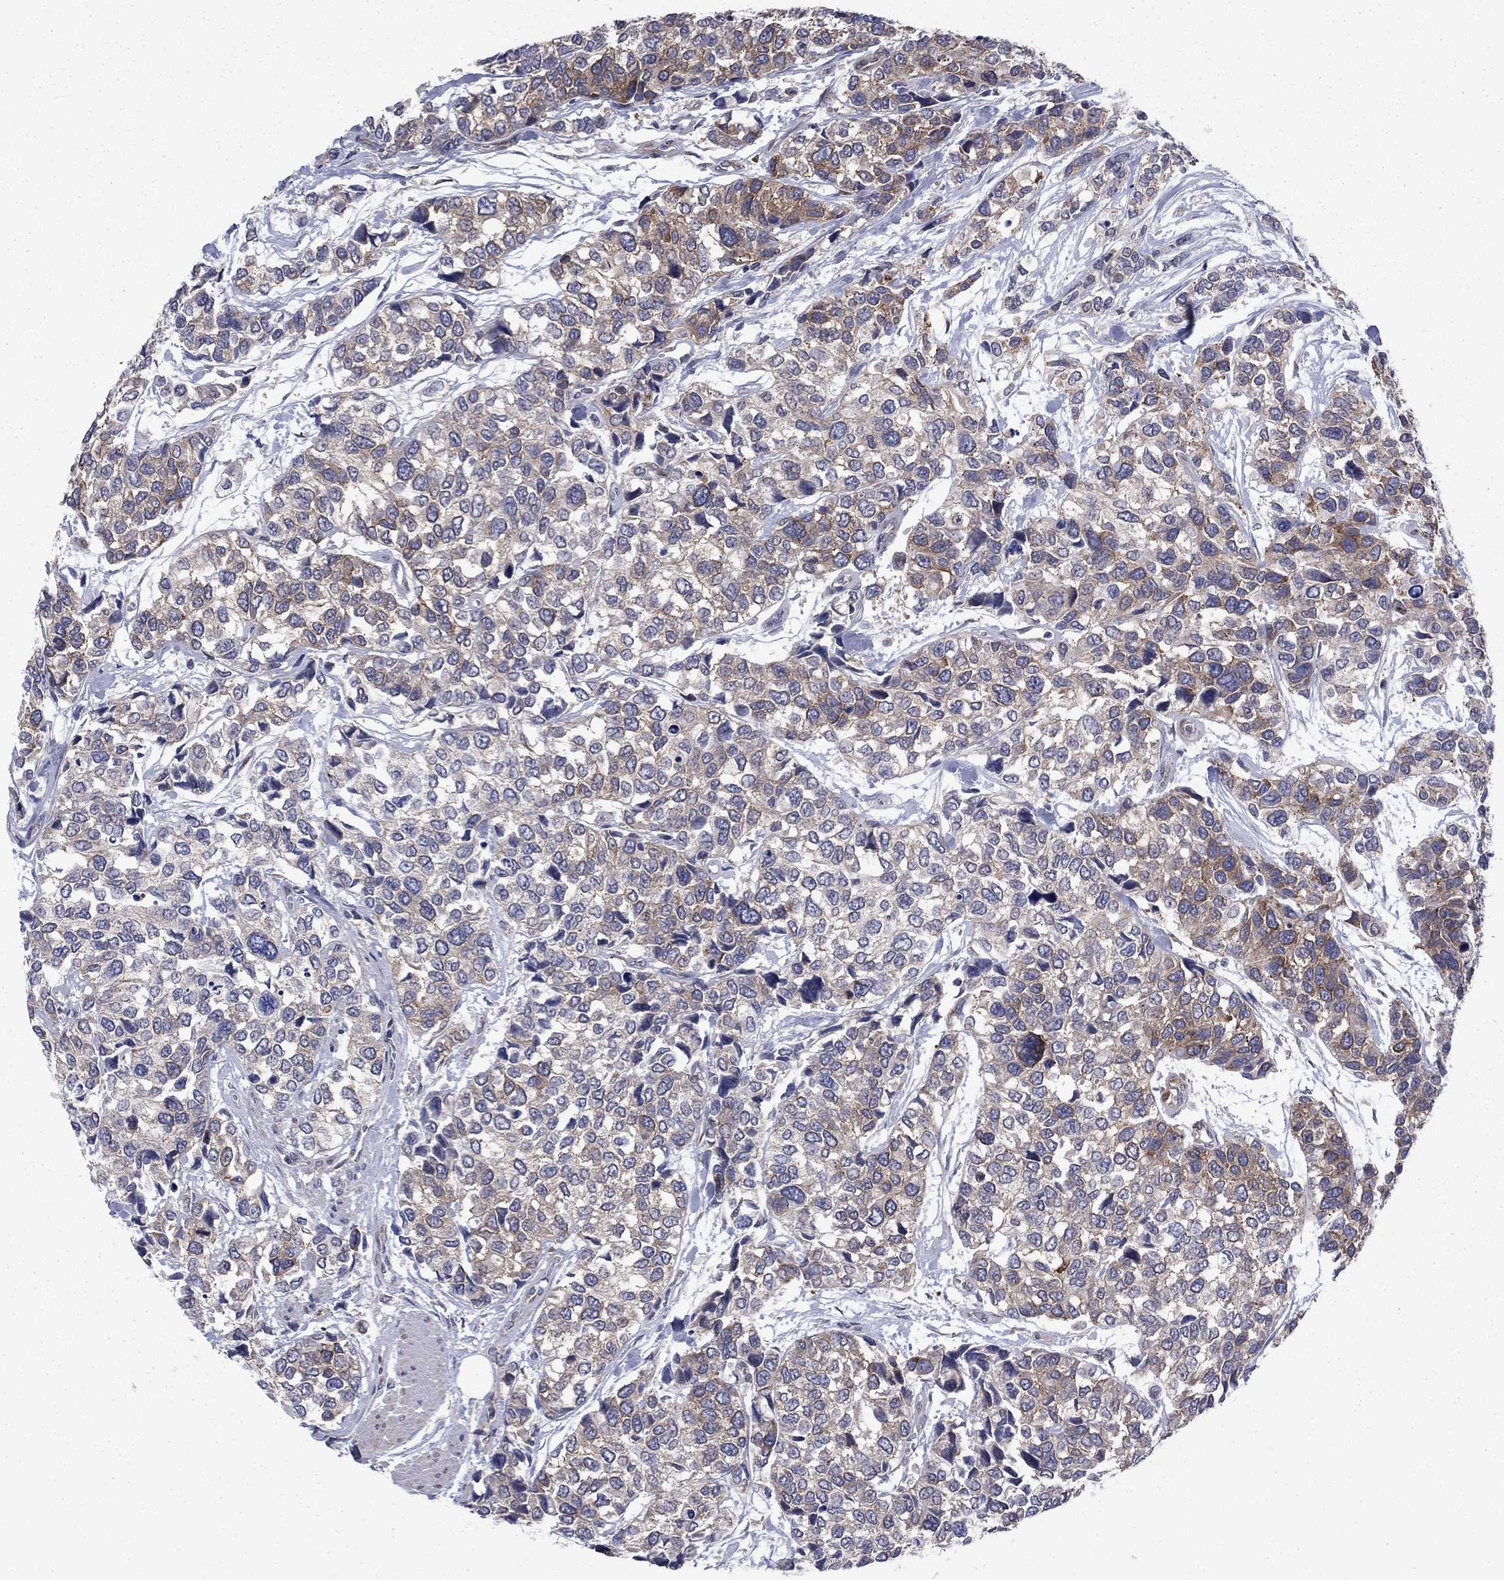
{"staining": {"intensity": "moderate", "quantity": "<25%", "location": "cytoplasmic/membranous"}, "tissue": "urothelial cancer", "cell_type": "Tumor cells", "image_type": "cancer", "snomed": [{"axis": "morphology", "description": "Urothelial carcinoma, High grade"}, {"axis": "topography", "description": "Urinary bladder"}], "caption": "There is low levels of moderate cytoplasmic/membranous positivity in tumor cells of high-grade urothelial carcinoma, as demonstrated by immunohistochemical staining (brown color).", "gene": "GPR155", "patient": {"sex": "male", "age": 77}}